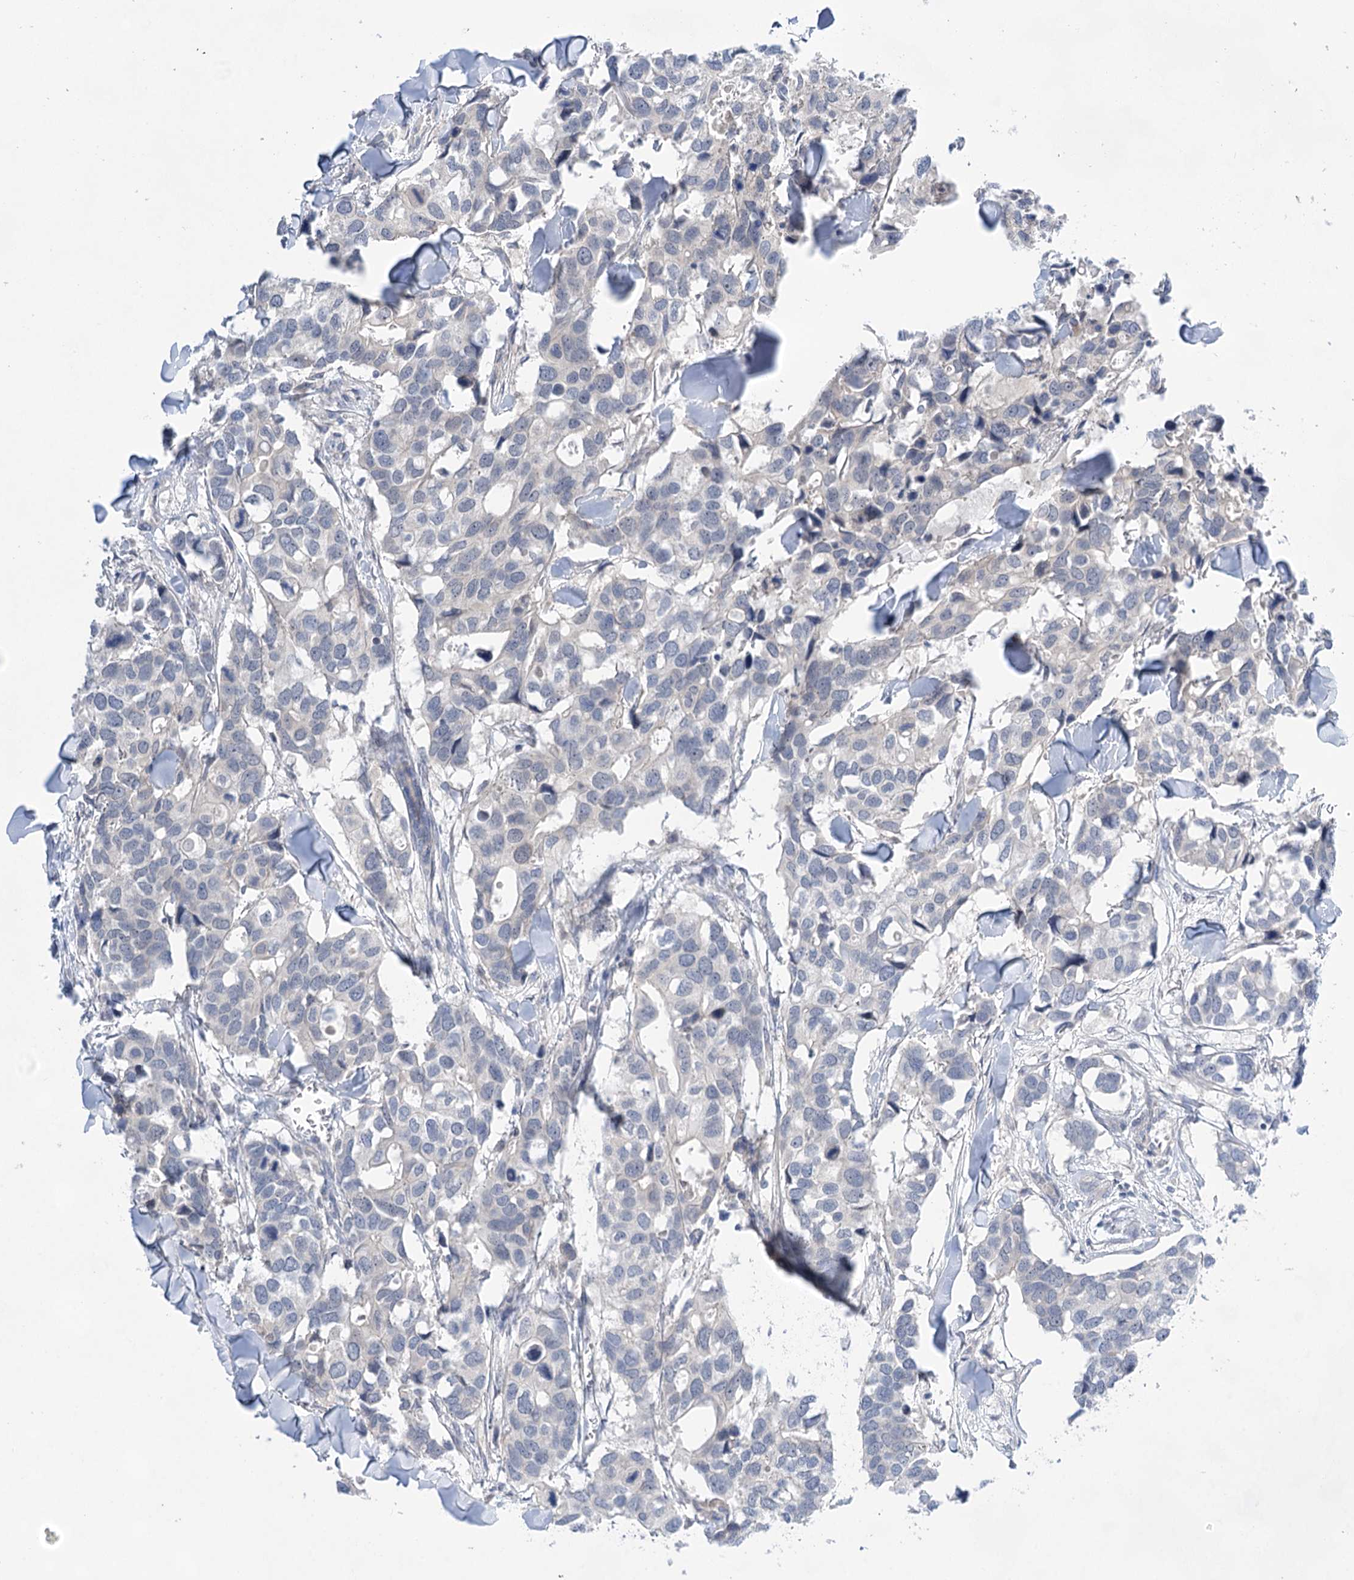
{"staining": {"intensity": "negative", "quantity": "none", "location": "none"}, "tissue": "breast cancer", "cell_type": "Tumor cells", "image_type": "cancer", "snomed": [{"axis": "morphology", "description": "Duct carcinoma"}, {"axis": "topography", "description": "Breast"}], "caption": "DAB immunohistochemical staining of breast cancer demonstrates no significant expression in tumor cells.", "gene": "LALBA", "patient": {"sex": "female", "age": 83}}